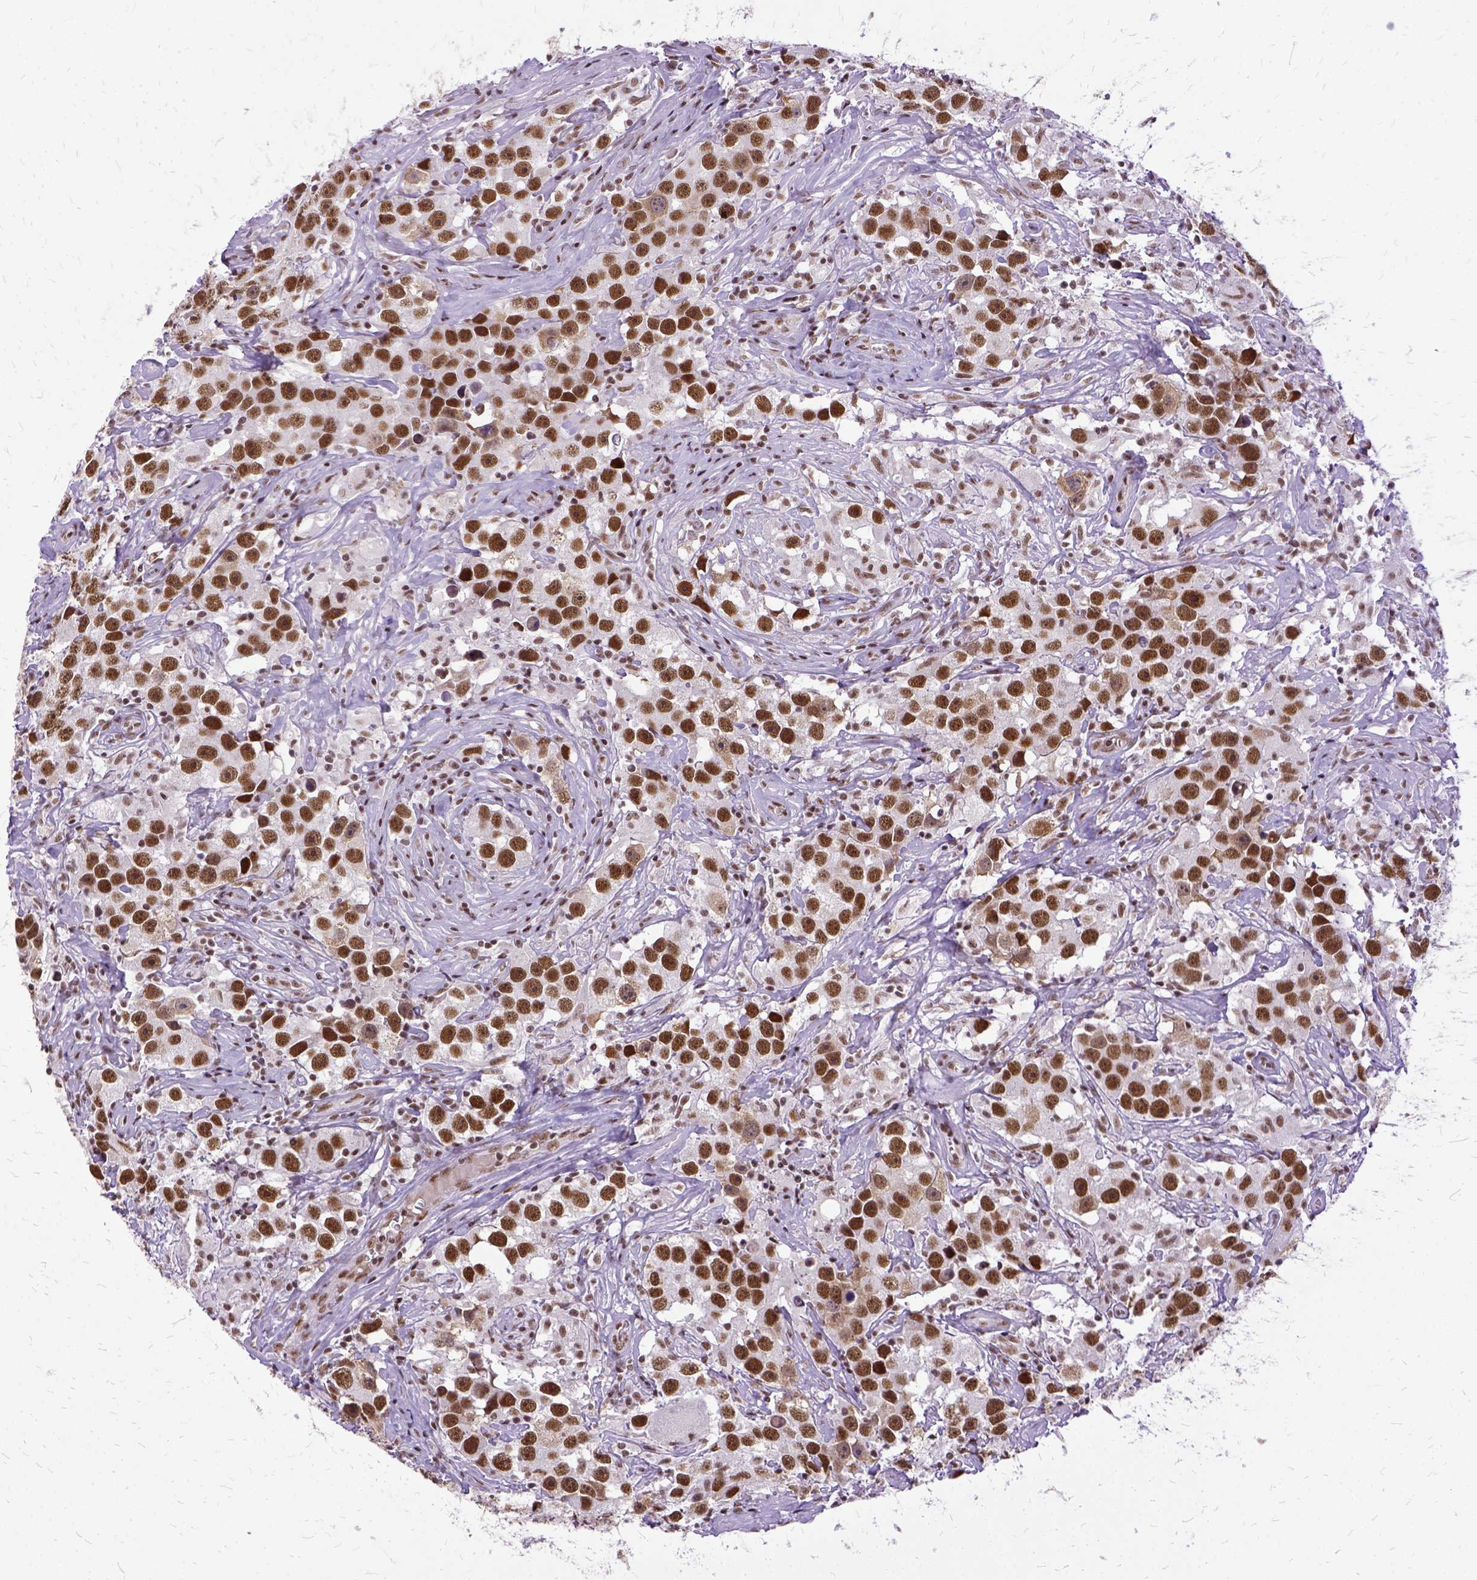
{"staining": {"intensity": "strong", "quantity": ">75%", "location": "nuclear"}, "tissue": "testis cancer", "cell_type": "Tumor cells", "image_type": "cancer", "snomed": [{"axis": "morphology", "description": "Seminoma, NOS"}, {"axis": "topography", "description": "Testis"}], "caption": "Testis cancer stained with a protein marker exhibits strong staining in tumor cells.", "gene": "SETD1A", "patient": {"sex": "male", "age": 49}}